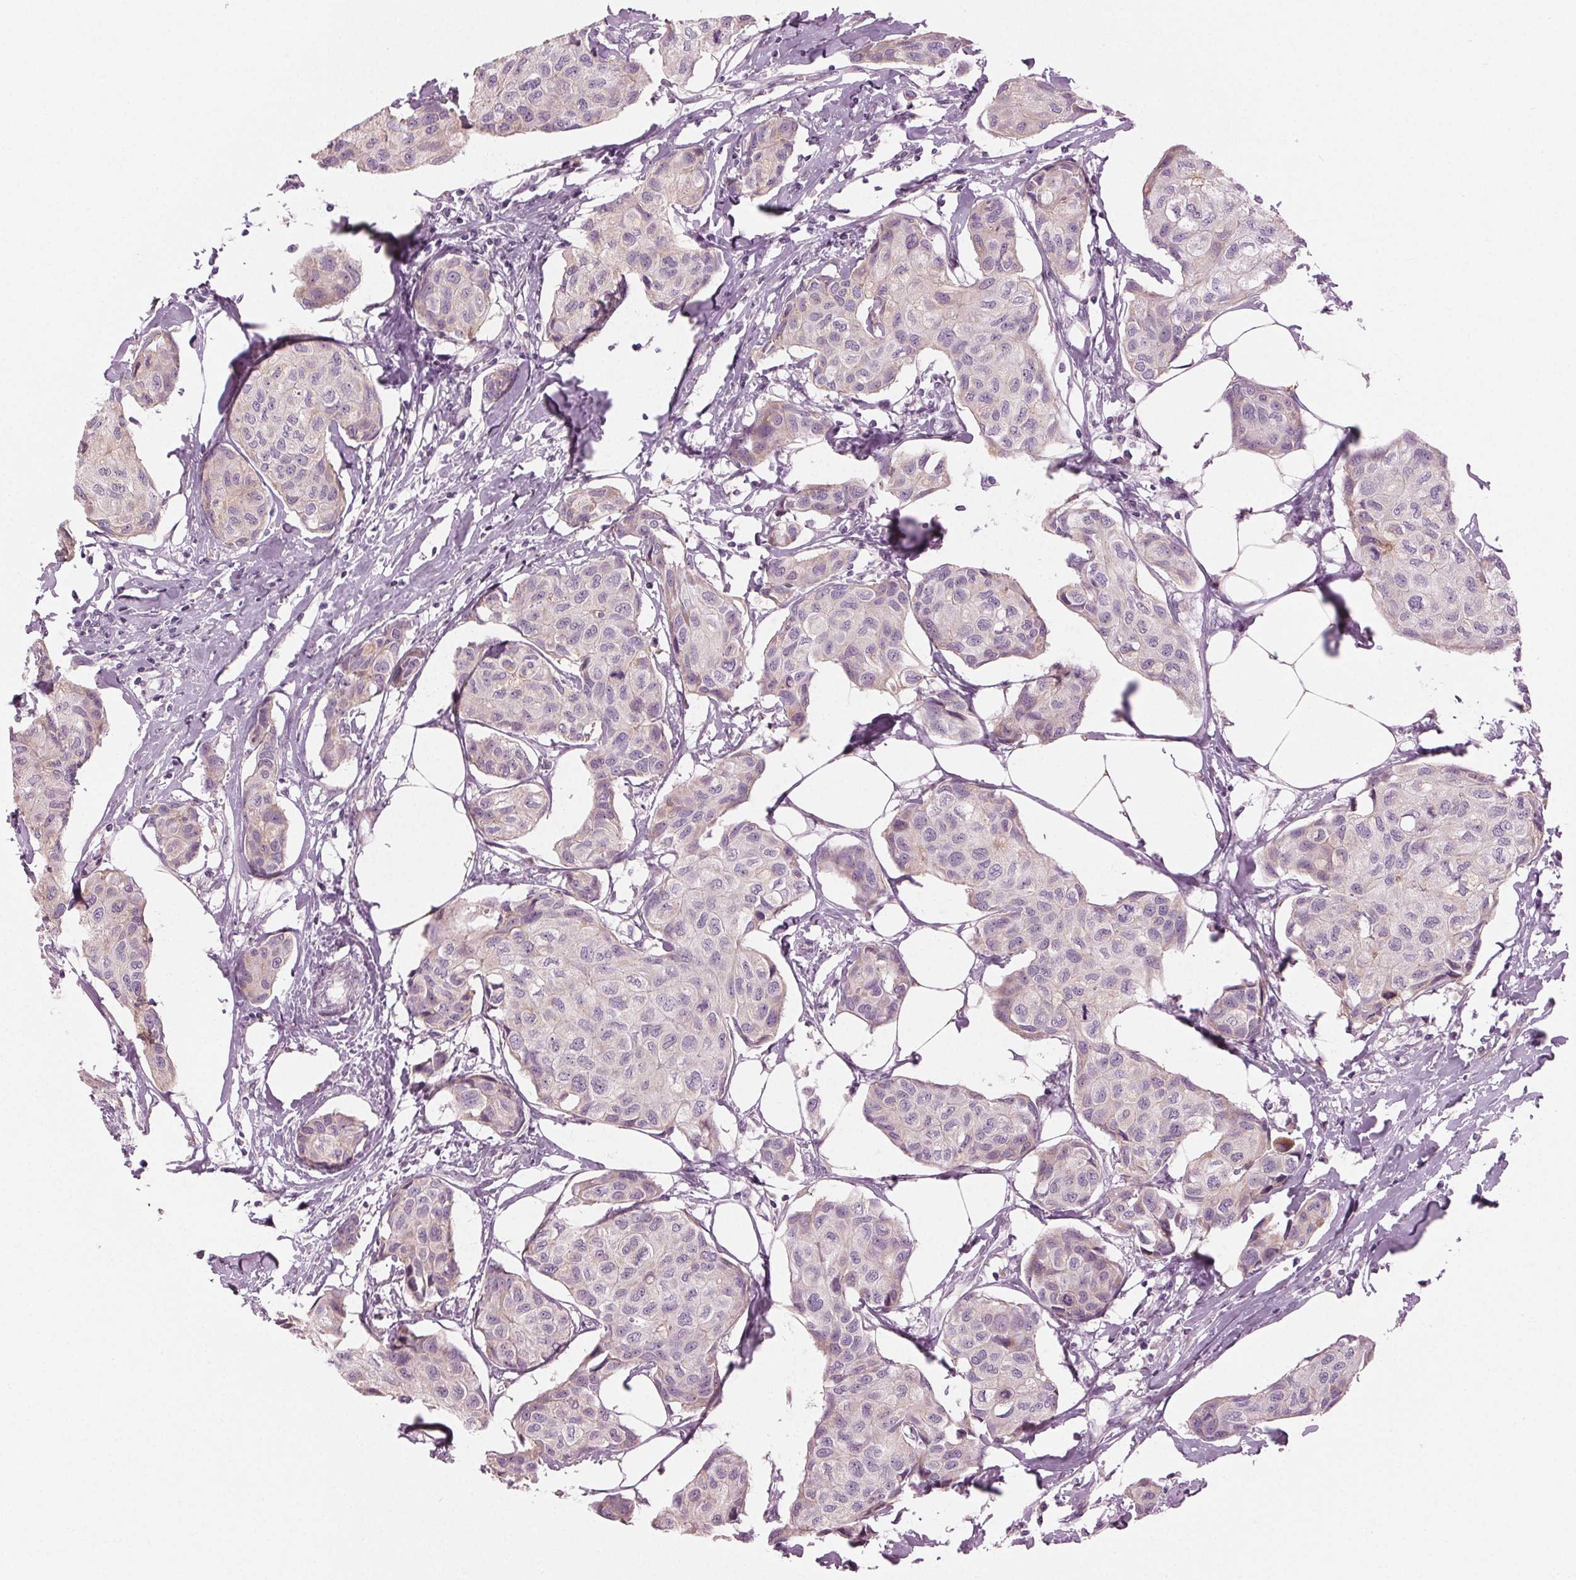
{"staining": {"intensity": "negative", "quantity": "none", "location": "none"}, "tissue": "breast cancer", "cell_type": "Tumor cells", "image_type": "cancer", "snomed": [{"axis": "morphology", "description": "Duct carcinoma"}, {"axis": "topography", "description": "Breast"}], "caption": "This is an immunohistochemistry (IHC) micrograph of human breast cancer. There is no positivity in tumor cells.", "gene": "PRAP1", "patient": {"sex": "female", "age": 80}}